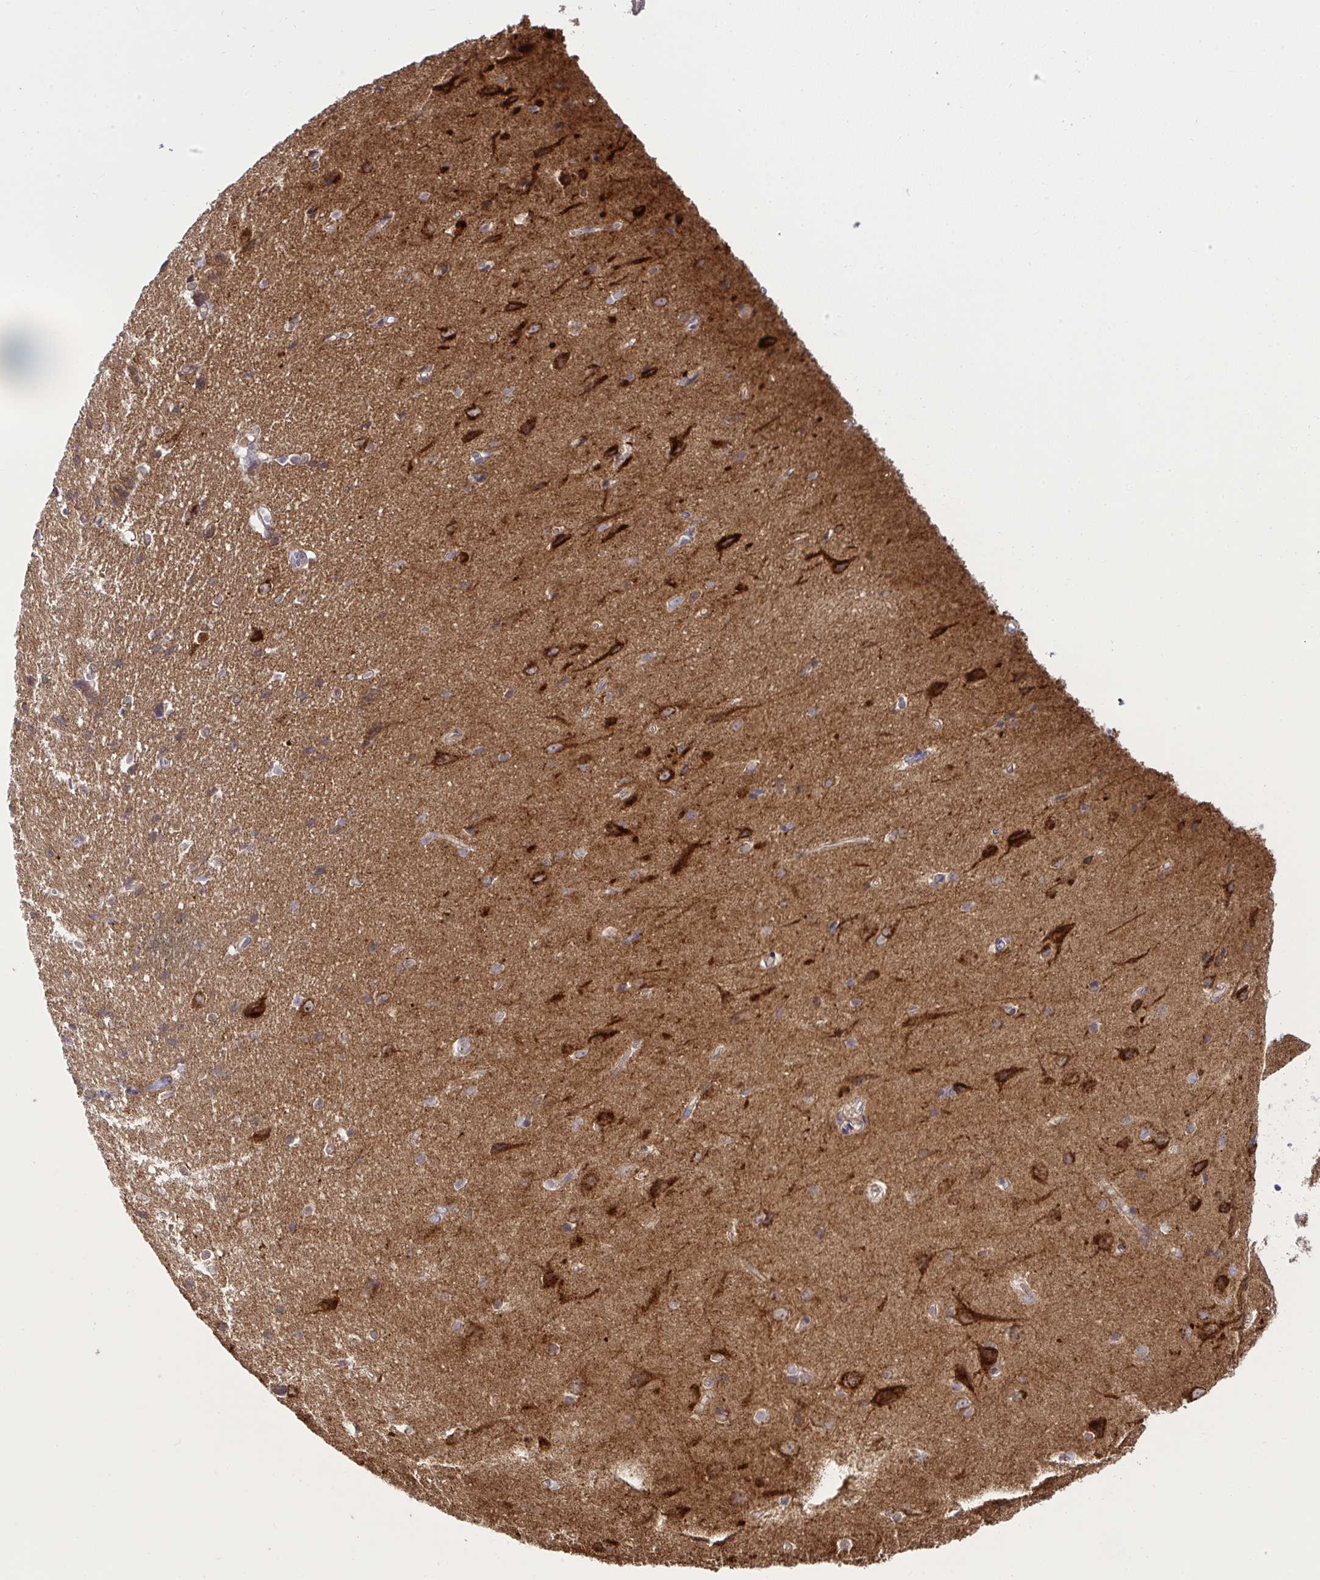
{"staining": {"intensity": "negative", "quantity": "none", "location": "none"}, "tissue": "cerebral cortex", "cell_type": "Endothelial cells", "image_type": "normal", "snomed": [{"axis": "morphology", "description": "Normal tissue, NOS"}, {"axis": "topography", "description": "Cerebral cortex"}], "caption": "The micrograph shows no staining of endothelial cells in normal cerebral cortex. (Brightfield microscopy of DAB (3,3'-diaminobenzidine) IHC at high magnification).", "gene": "SLC9A6", "patient": {"sex": "male", "age": 37}}